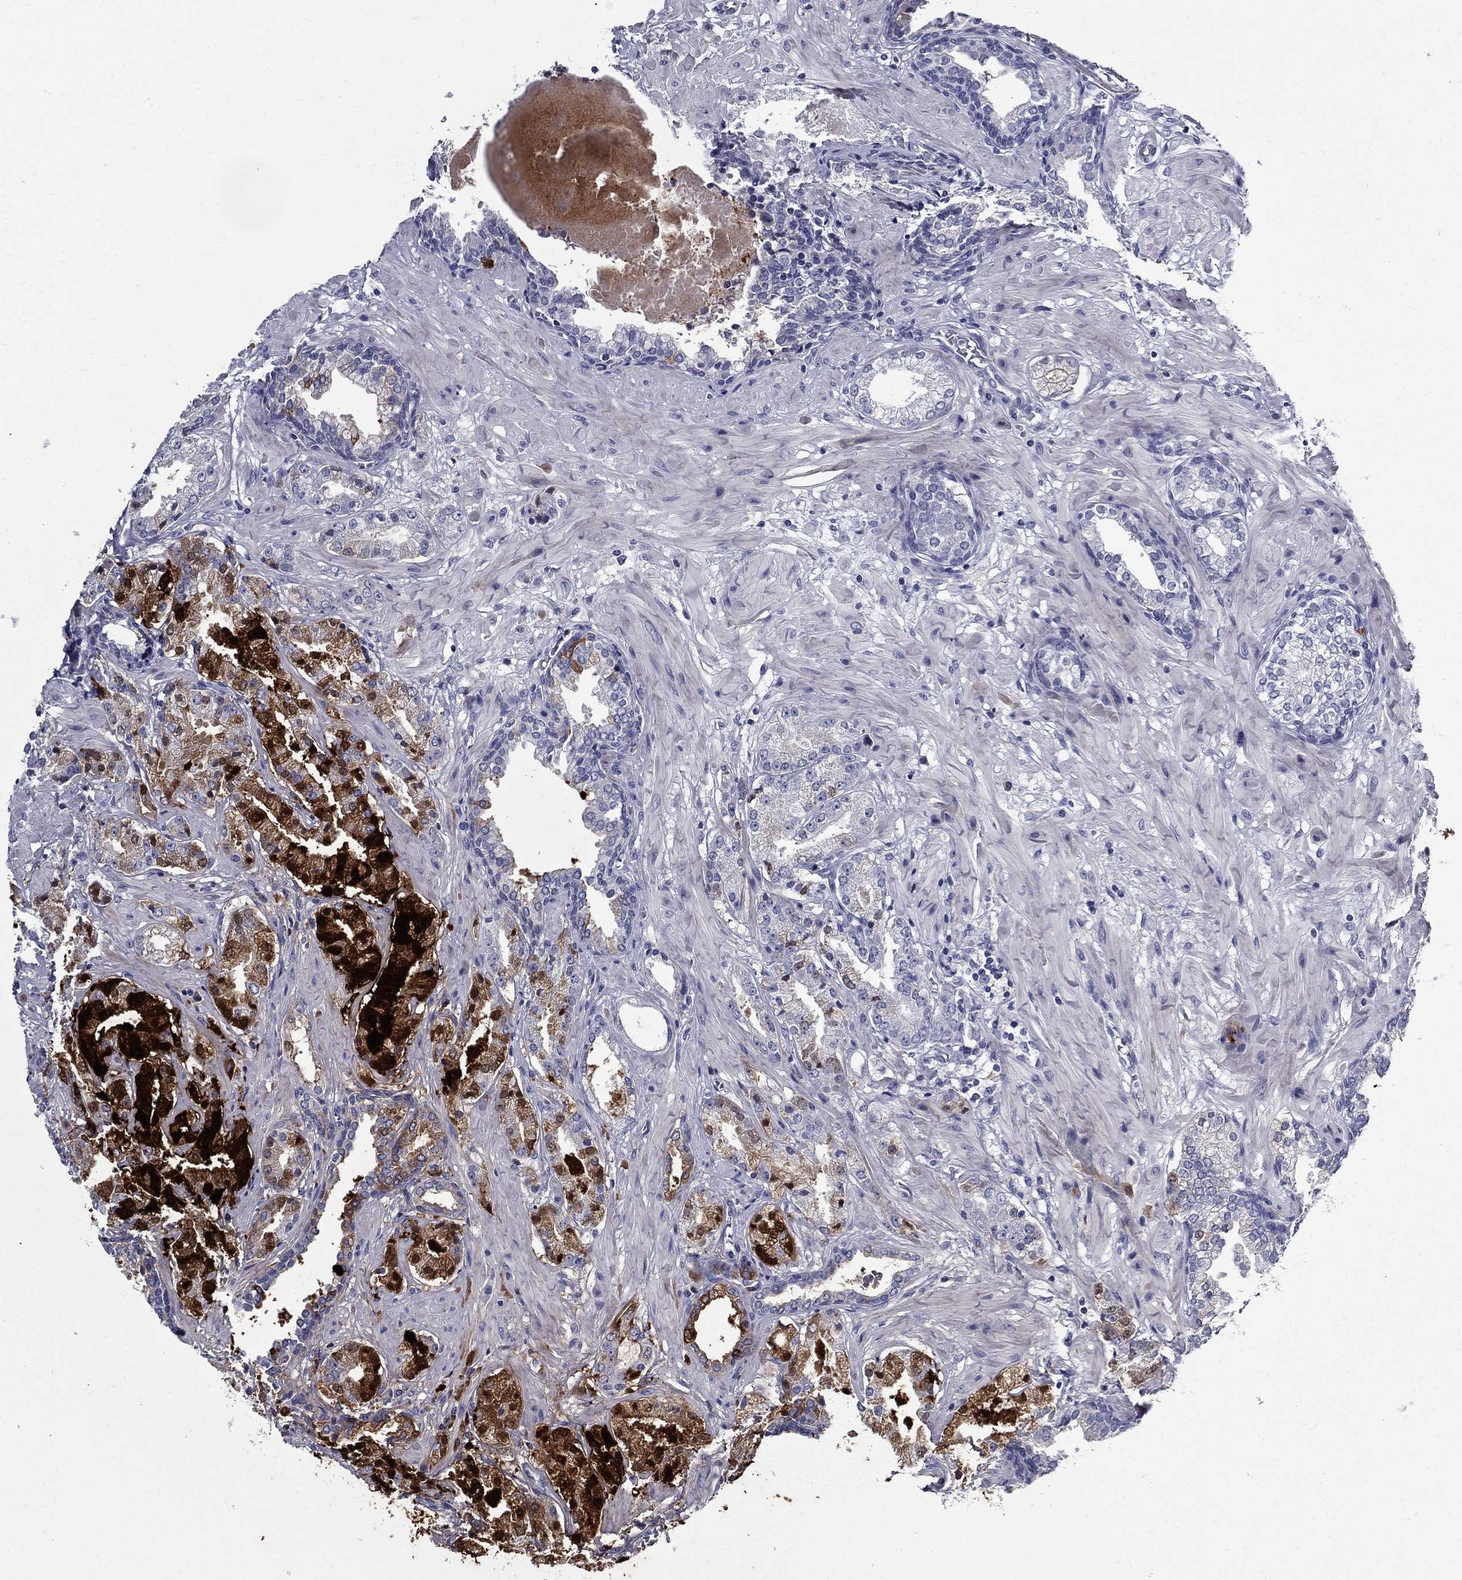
{"staining": {"intensity": "strong", "quantity": "25%-75%", "location": "cytoplasmic/membranous,nuclear"}, "tissue": "prostate cancer", "cell_type": "Tumor cells", "image_type": "cancer", "snomed": [{"axis": "morphology", "description": "Adenocarcinoma, NOS"}, {"axis": "topography", "description": "Prostate and seminal vesicle, NOS"}, {"axis": "topography", "description": "Prostate"}], "caption": "About 25%-75% of tumor cells in human prostate adenocarcinoma demonstrate strong cytoplasmic/membranous and nuclear protein expression as visualized by brown immunohistochemical staining.", "gene": "TGM4", "patient": {"sex": "male", "age": 44}}